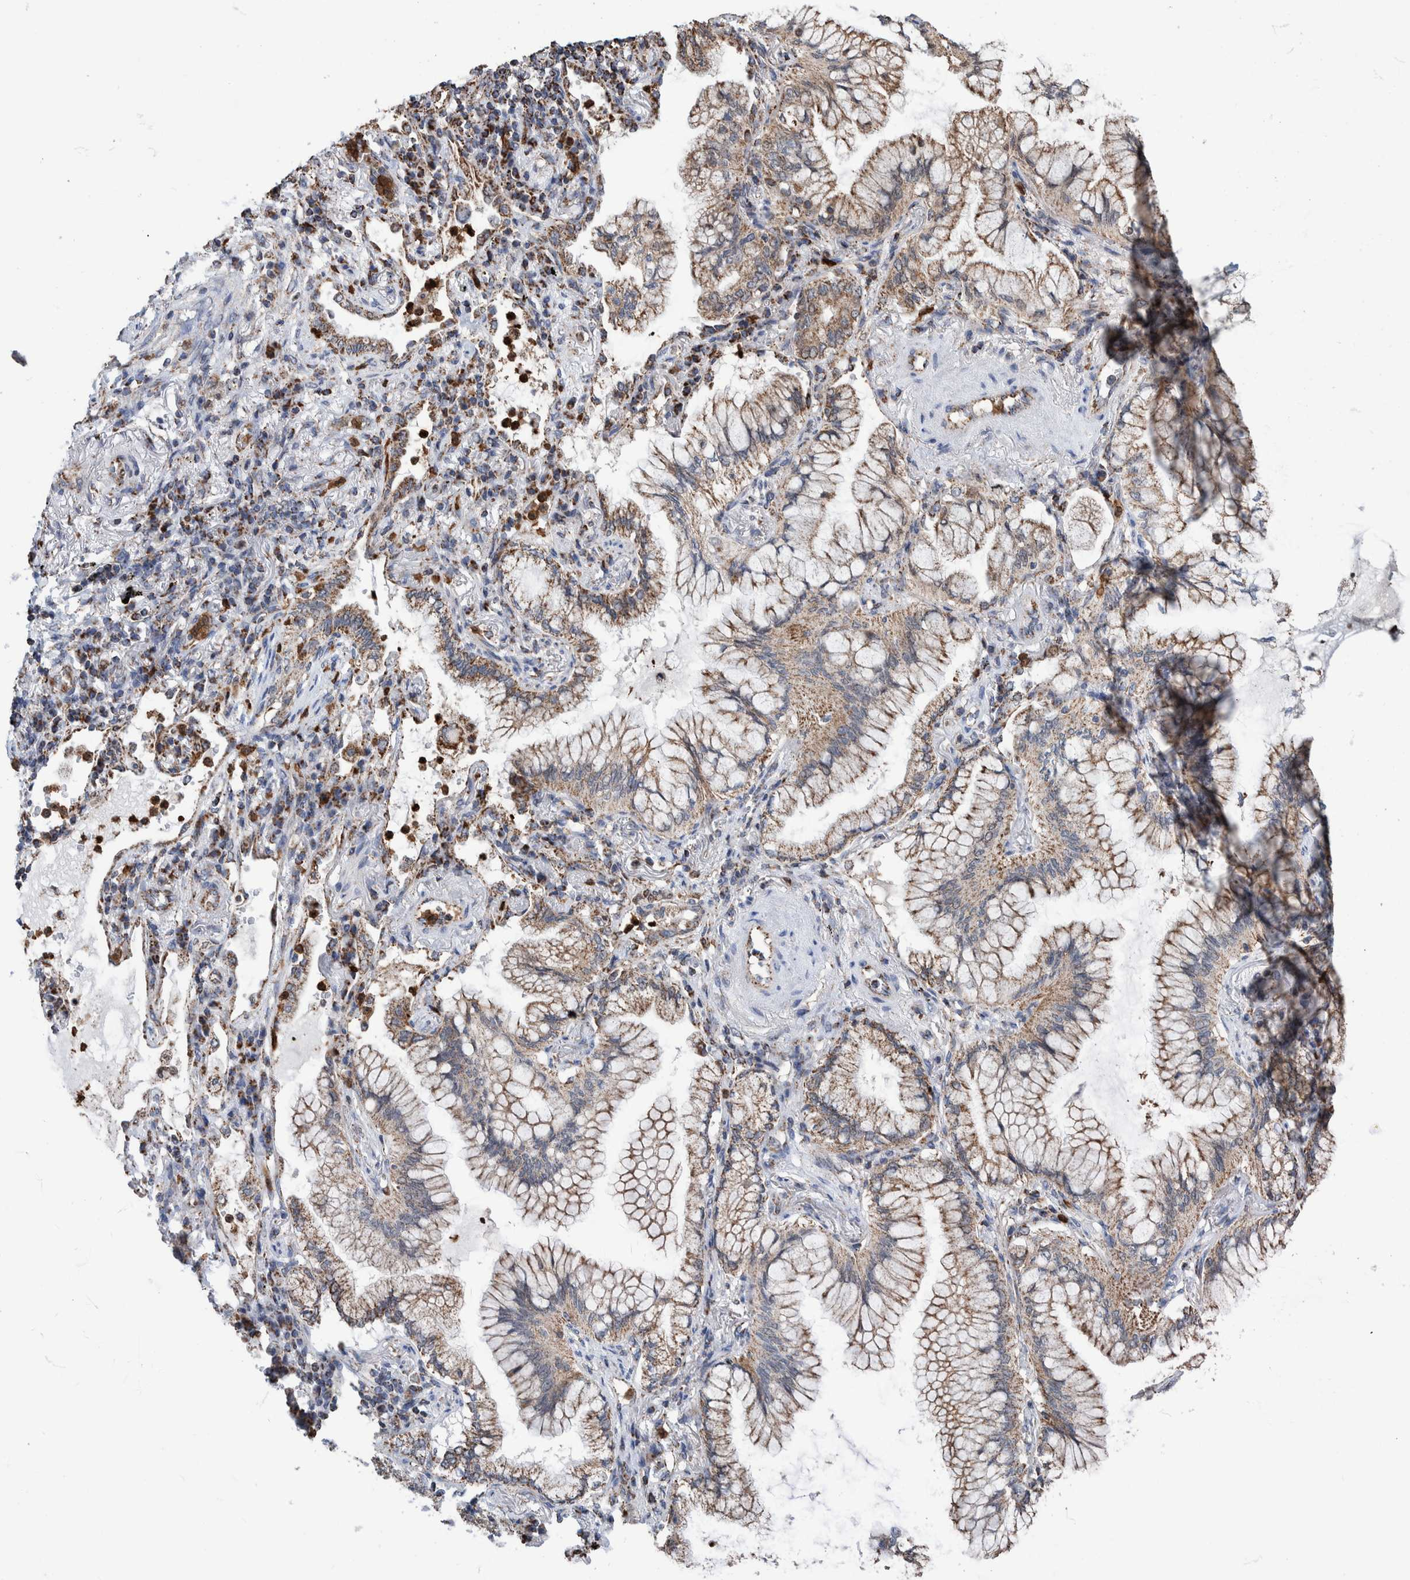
{"staining": {"intensity": "weak", "quantity": ">75%", "location": "cytoplasmic/membranous"}, "tissue": "lung cancer", "cell_type": "Tumor cells", "image_type": "cancer", "snomed": [{"axis": "morphology", "description": "Adenocarcinoma, NOS"}, {"axis": "topography", "description": "Lung"}], "caption": "The micrograph exhibits staining of lung adenocarcinoma, revealing weak cytoplasmic/membranous protein staining (brown color) within tumor cells.", "gene": "DECR1", "patient": {"sex": "female", "age": 70}}